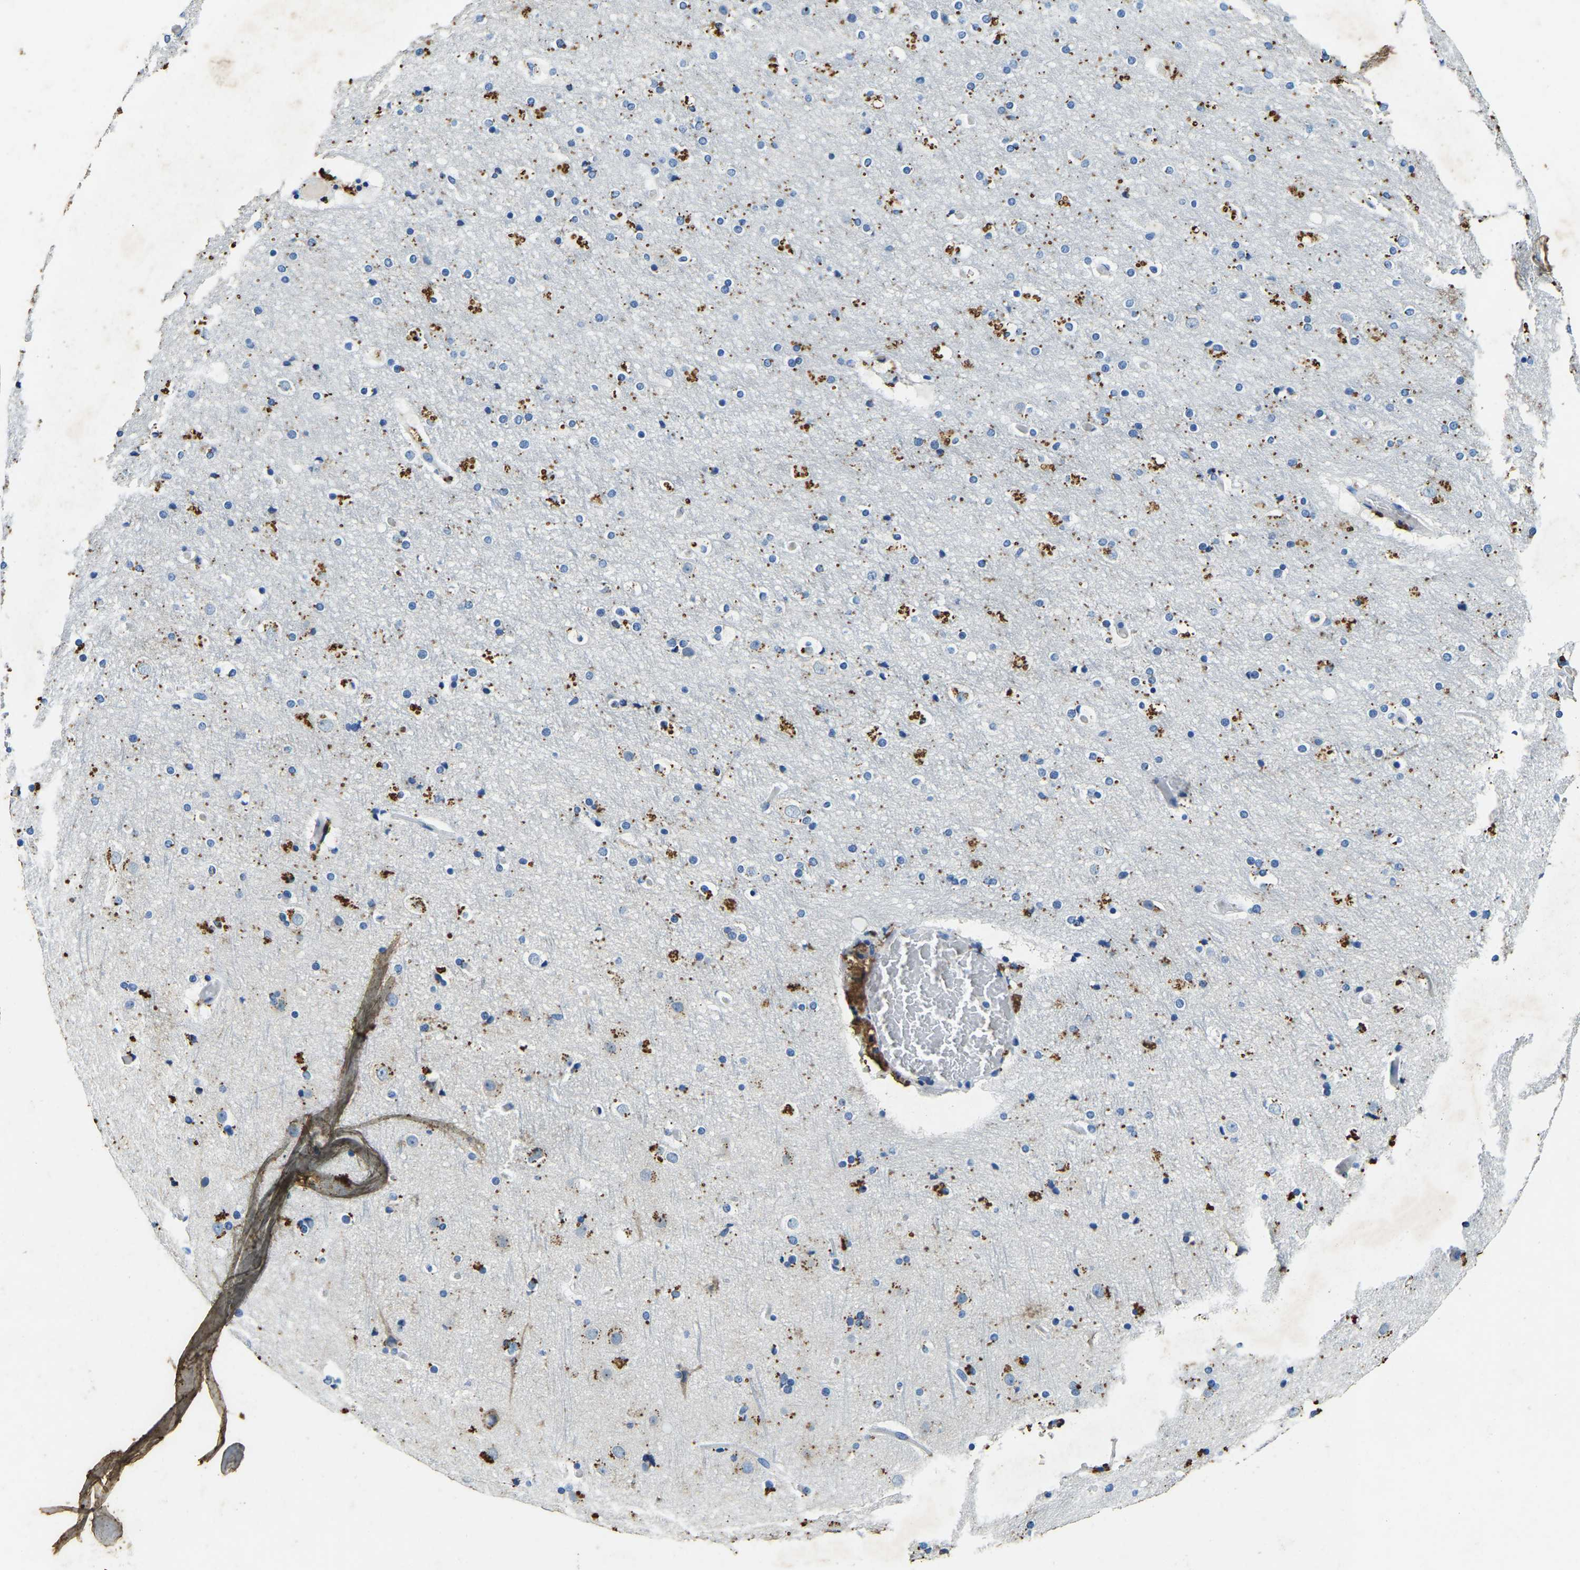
{"staining": {"intensity": "negative", "quantity": "none", "location": "none"}, "tissue": "cerebral cortex", "cell_type": "Endothelial cells", "image_type": "normal", "snomed": [{"axis": "morphology", "description": "Normal tissue, NOS"}, {"axis": "topography", "description": "Cerebral cortex"}], "caption": "Immunohistochemistry (IHC) photomicrograph of unremarkable cerebral cortex stained for a protein (brown), which demonstrates no positivity in endothelial cells.", "gene": "UBN2", "patient": {"sex": "male", "age": 57}}